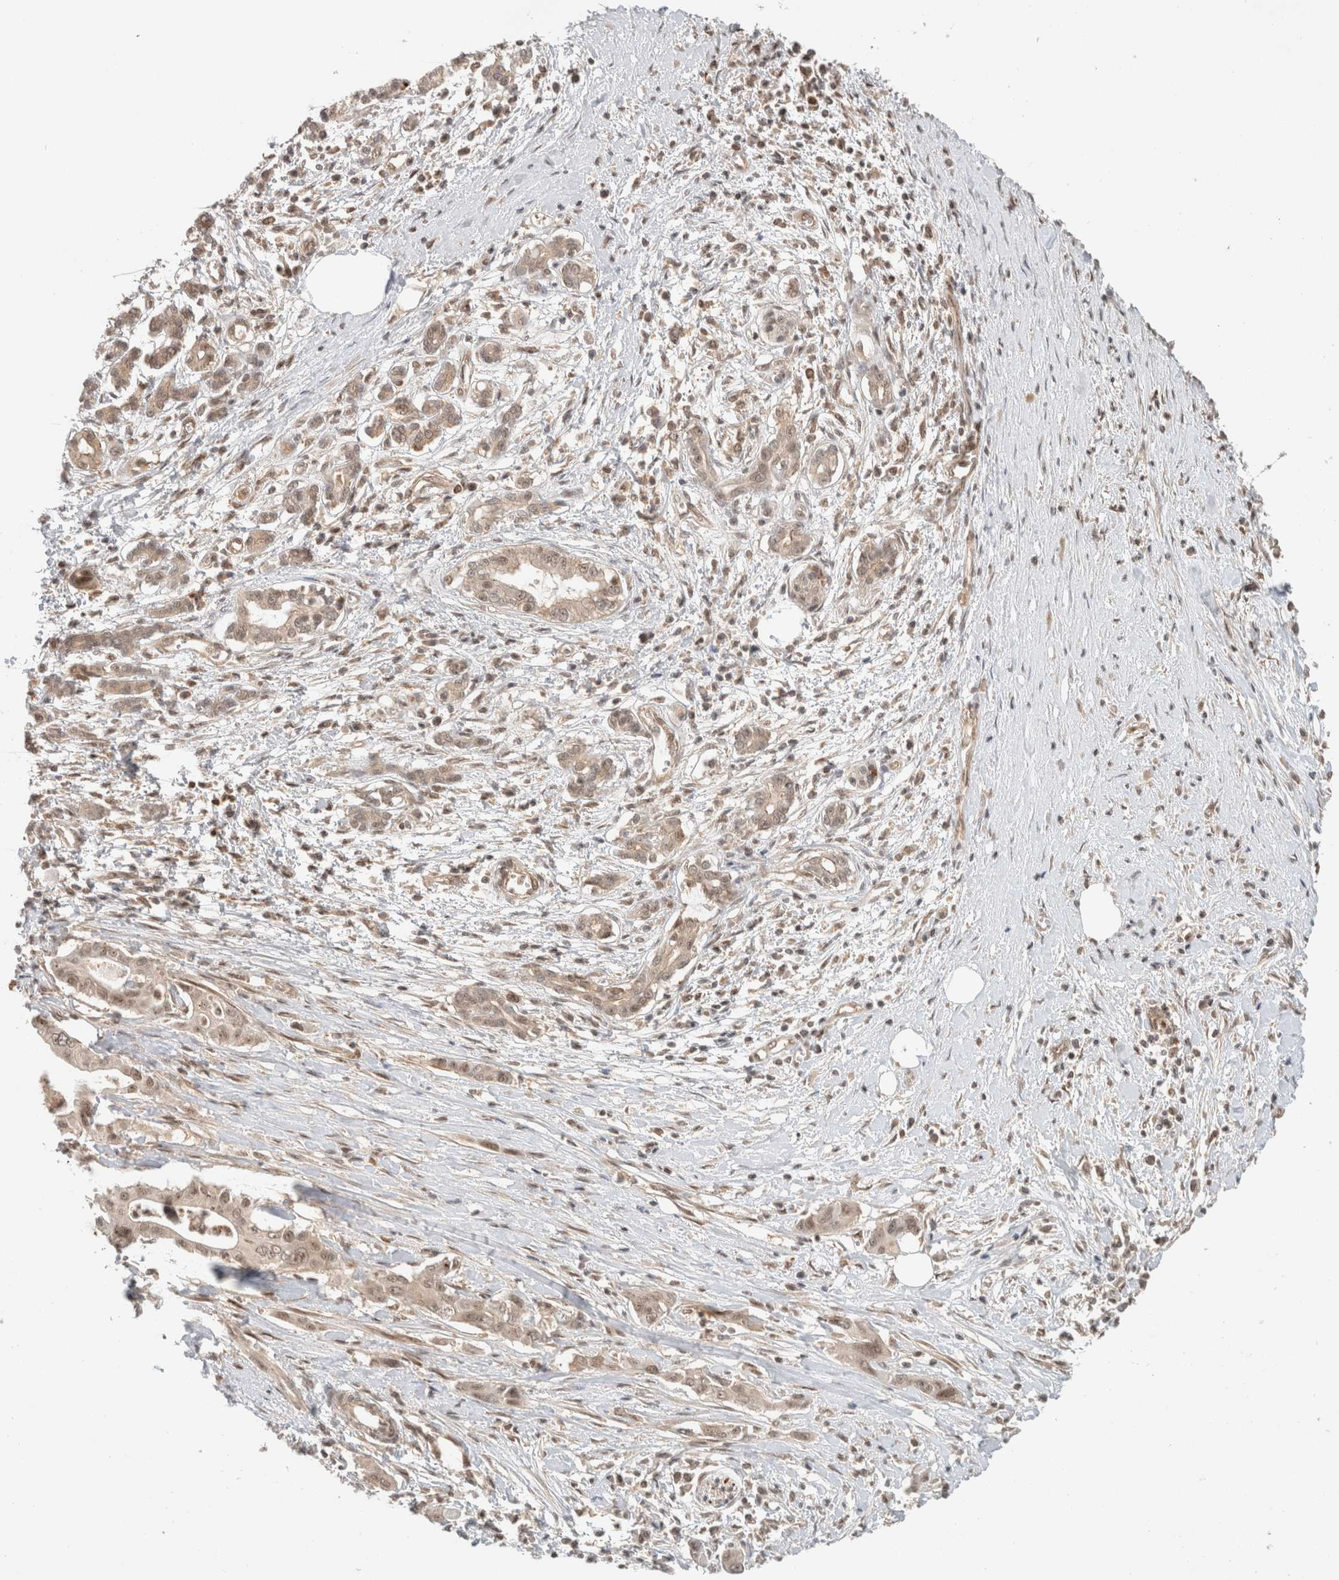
{"staining": {"intensity": "weak", "quantity": ">75%", "location": "cytoplasmic/membranous,nuclear"}, "tissue": "pancreatic cancer", "cell_type": "Tumor cells", "image_type": "cancer", "snomed": [{"axis": "morphology", "description": "Adenocarcinoma, NOS"}, {"axis": "topography", "description": "Pancreas"}], "caption": "Weak cytoplasmic/membranous and nuclear staining for a protein is seen in about >75% of tumor cells of pancreatic adenocarcinoma using IHC.", "gene": "CAAP1", "patient": {"sex": "male", "age": 58}}